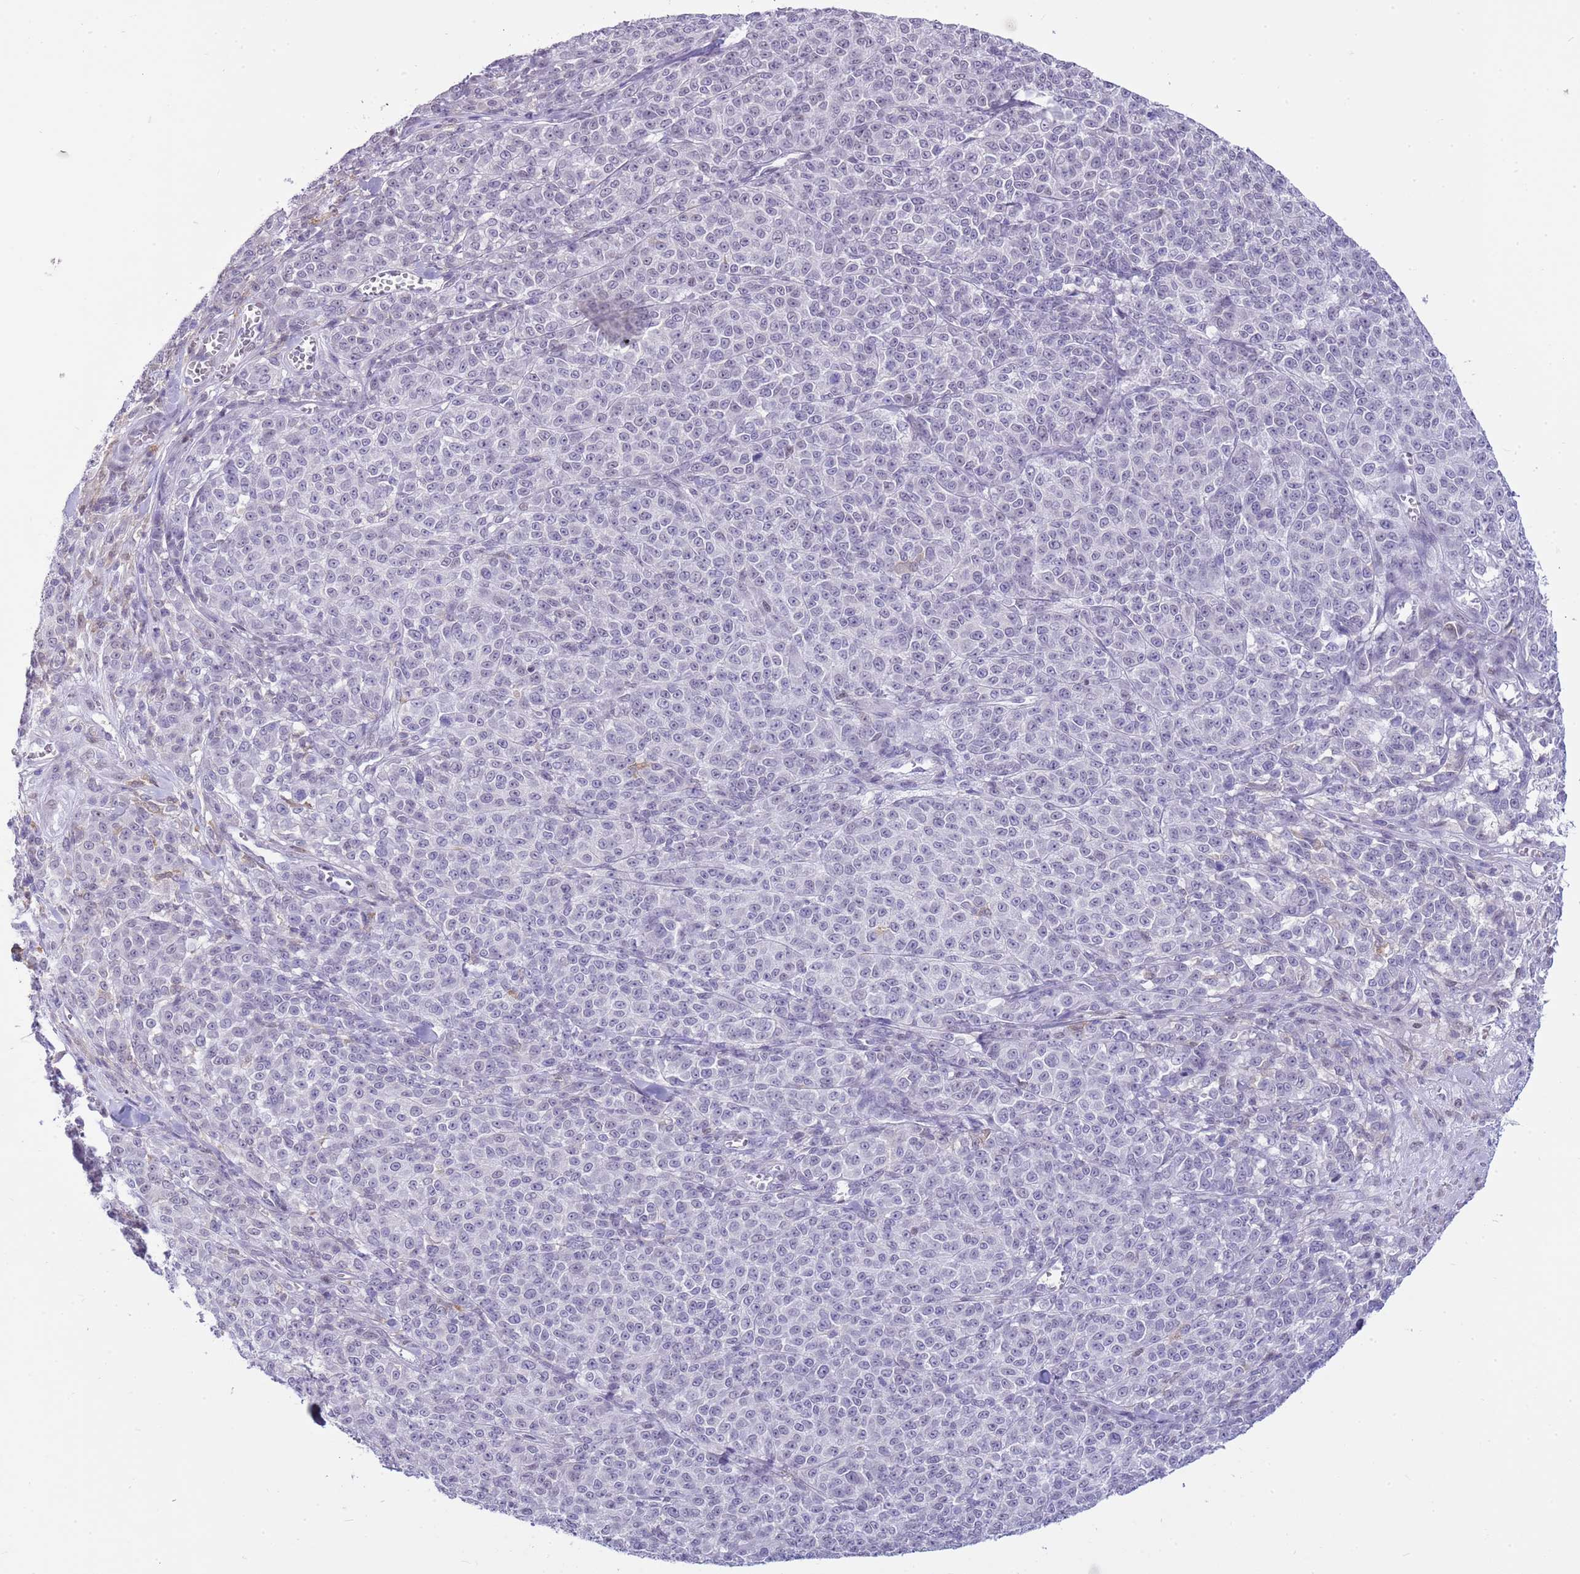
{"staining": {"intensity": "negative", "quantity": "none", "location": "none"}, "tissue": "melanoma", "cell_type": "Tumor cells", "image_type": "cancer", "snomed": [{"axis": "morphology", "description": "Normal tissue, NOS"}, {"axis": "morphology", "description": "Malignant melanoma, NOS"}, {"axis": "topography", "description": "Skin"}], "caption": "Immunohistochemical staining of human melanoma shows no significant positivity in tumor cells. The staining is performed using DAB (3,3'-diaminobenzidine) brown chromogen with nuclei counter-stained in using hematoxylin.", "gene": "PPP1R17", "patient": {"sex": "female", "age": 34}}